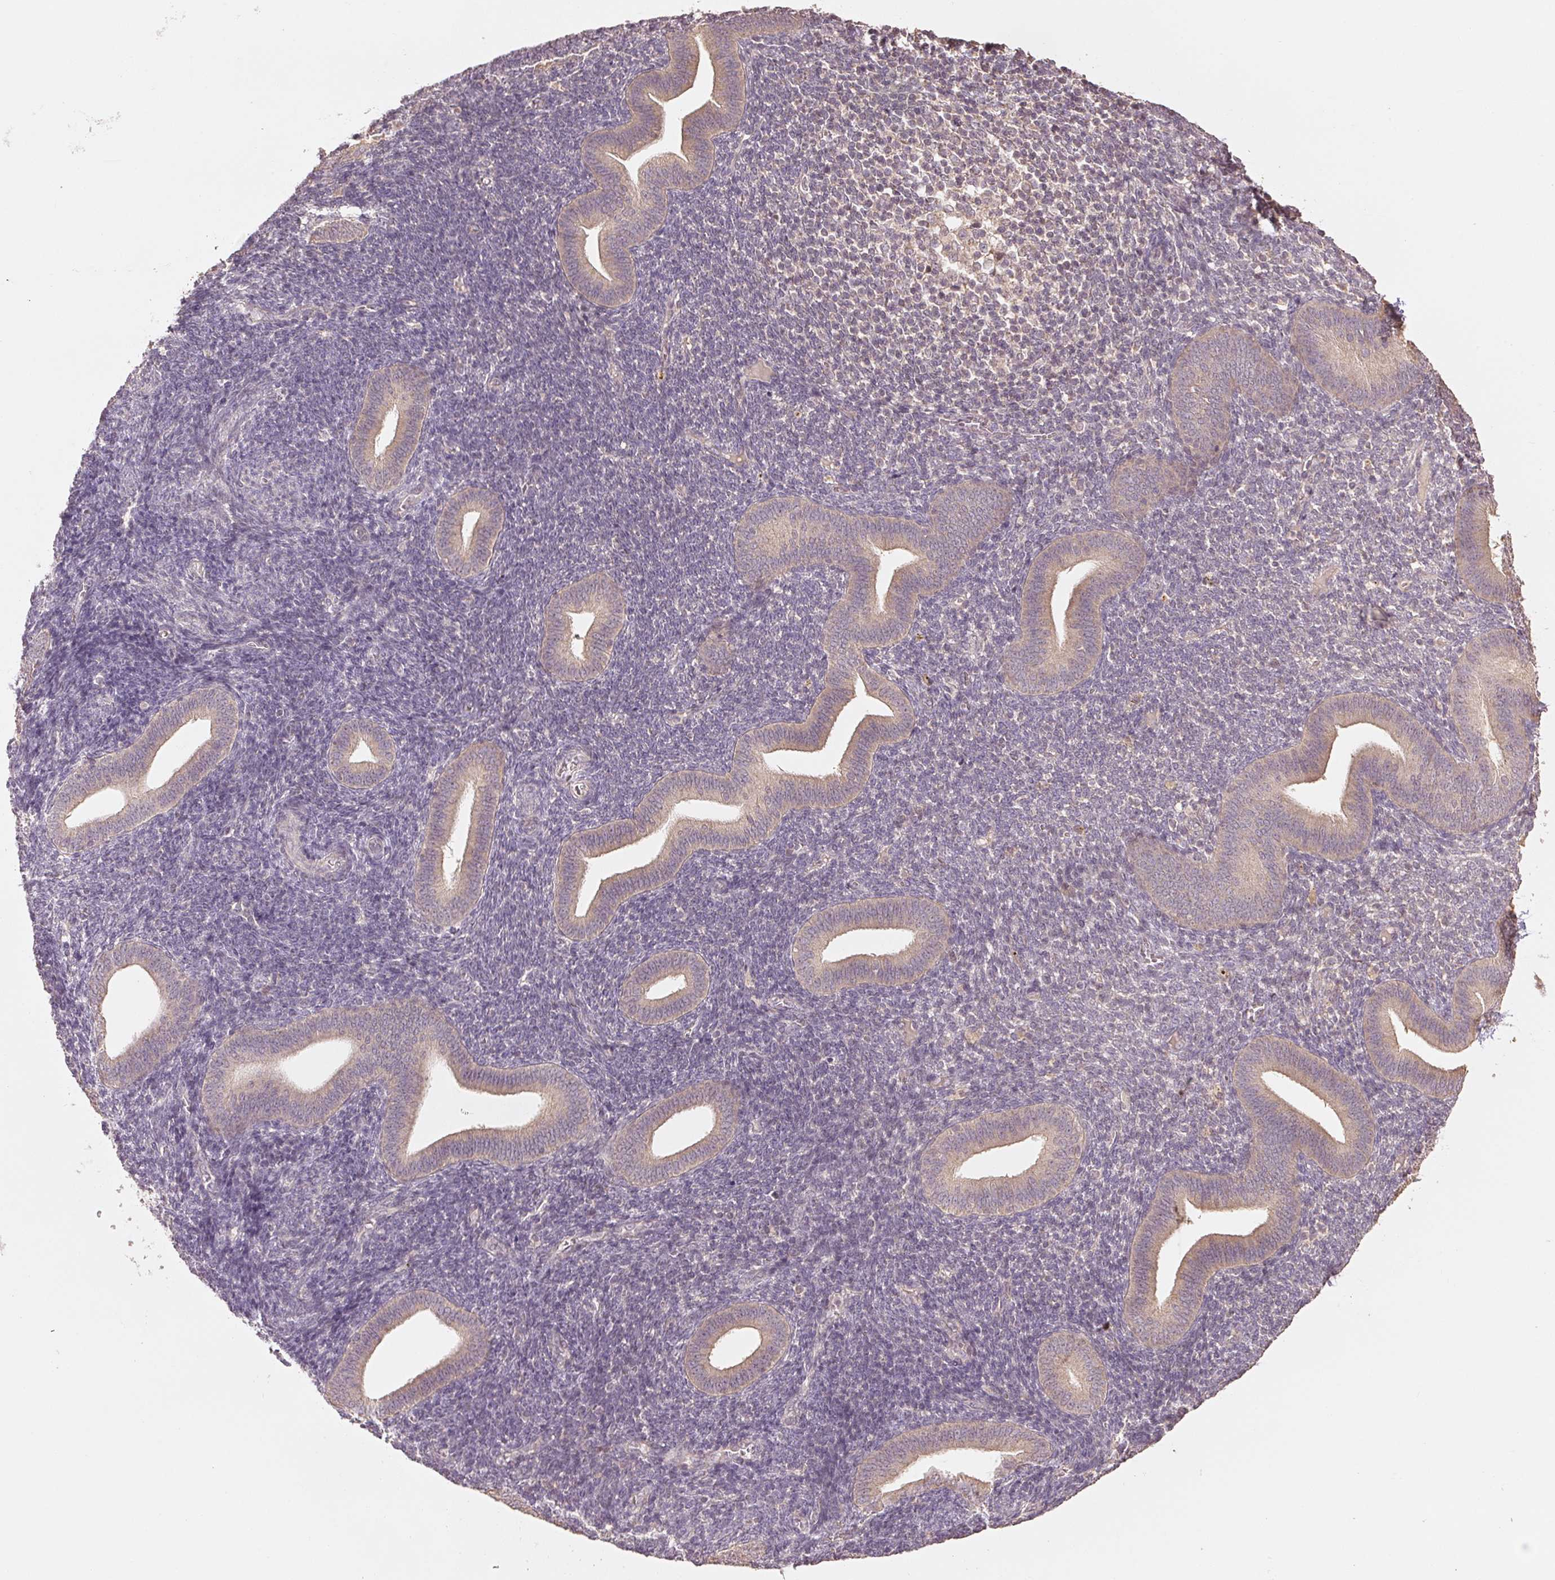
{"staining": {"intensity": "negative", "quantity": "none", "location": "none"}, "tissue": "endometrium", "cell_type": "Cells in endometrial stroma", "image_type": "normal", "snomed": [{"axis": "morphology", "description": "Normal tissue, NOS"}, {"axis": "topography", "description": "Endometrium"}], "caption": "High magnification brightfield microscopy of normal endometrium stained with DAB (3,3'-diaminobenzidine) (brown) and counterstained with hematoxylin (blue): cells in endometrial stroma show no significant expression.", "gene": "COX14", "patient": {"sex": "female", "age": 25}}